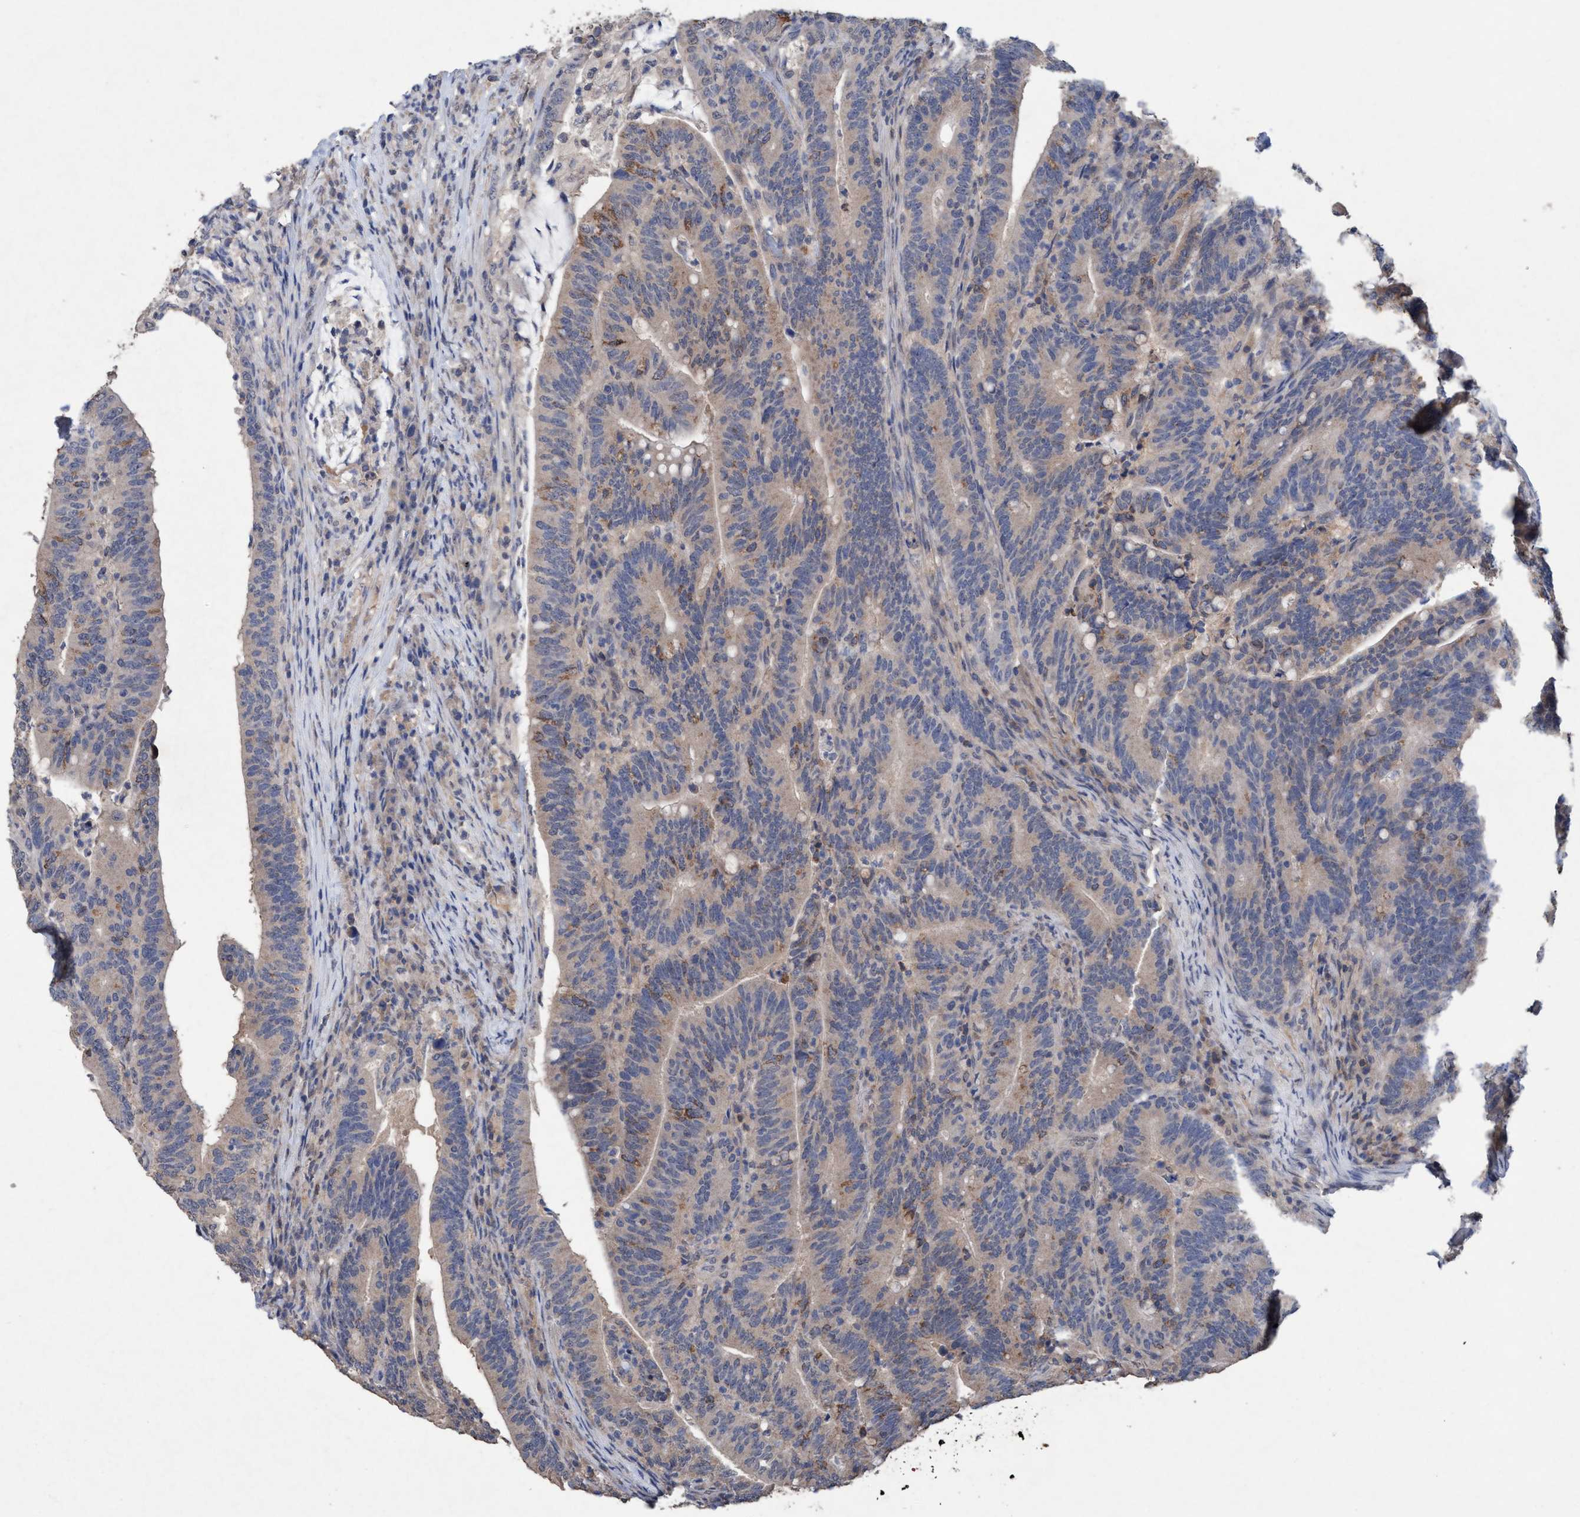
{"staining": {"intensity": "weak", "quantity": ">75%", "location": "cytoplasmic/membranous"}, "tissue": "colorectal cancer", "cell_type": "Tumor cells", "image_type": "cancer", "snomed": [{"axis": "morphology", "description": "Adenocarcinoma, NOS"}, {"axis": "topography", "description": "Colon"}], "caption": "Immunohistochemistry (IHC) (DAB) staining of adenocarcinoma (colorectal) exhibits weak cytoplasmic/membranous protein expression in about >75% of tumor cells.", "gene": "GLOD4", "patient": {"sex": "female", "age": 66}}